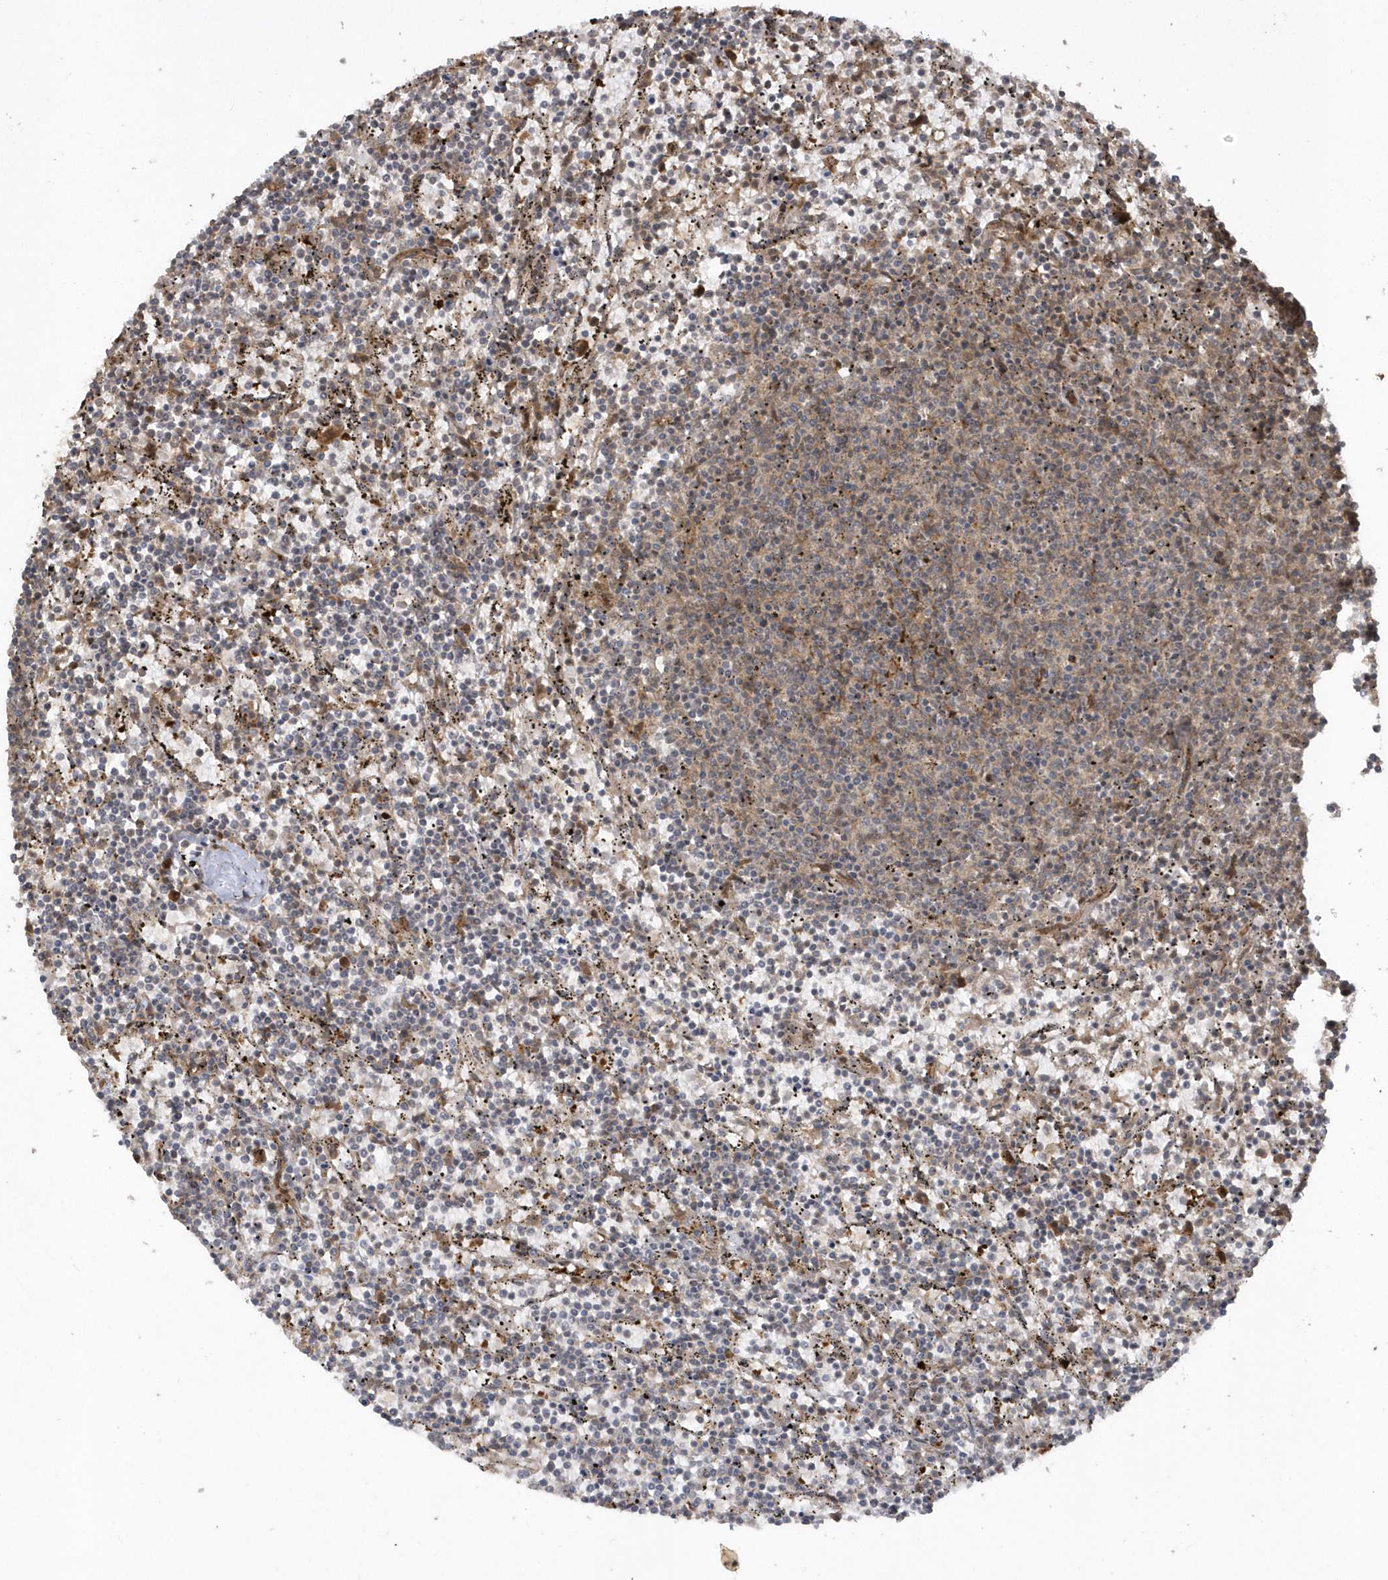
{"staining": {"intensity": "weak", "quantity": "<25%", "location": "cytoplasmic/membranous"}, "tissue": "lymphoma", "cell_type": "Tumor cells", "image_type": "cancer", "snomed": [{"axis": "morphology", "description": "Malignant lymphoma, non-Hodgkin's type, Low grade"}, {"axis": "topography", "description": "Spleen"}], "caption": "Tumor cells are negative for protein expression in human low-grade malignant lymphoma, non-Hodgkin's type. (DAB immunohistochemistry visualized using brightfield microscopy, high magnification).", "gene": "HERPUD1", "patient": {"sex": "female", "age": 50}}